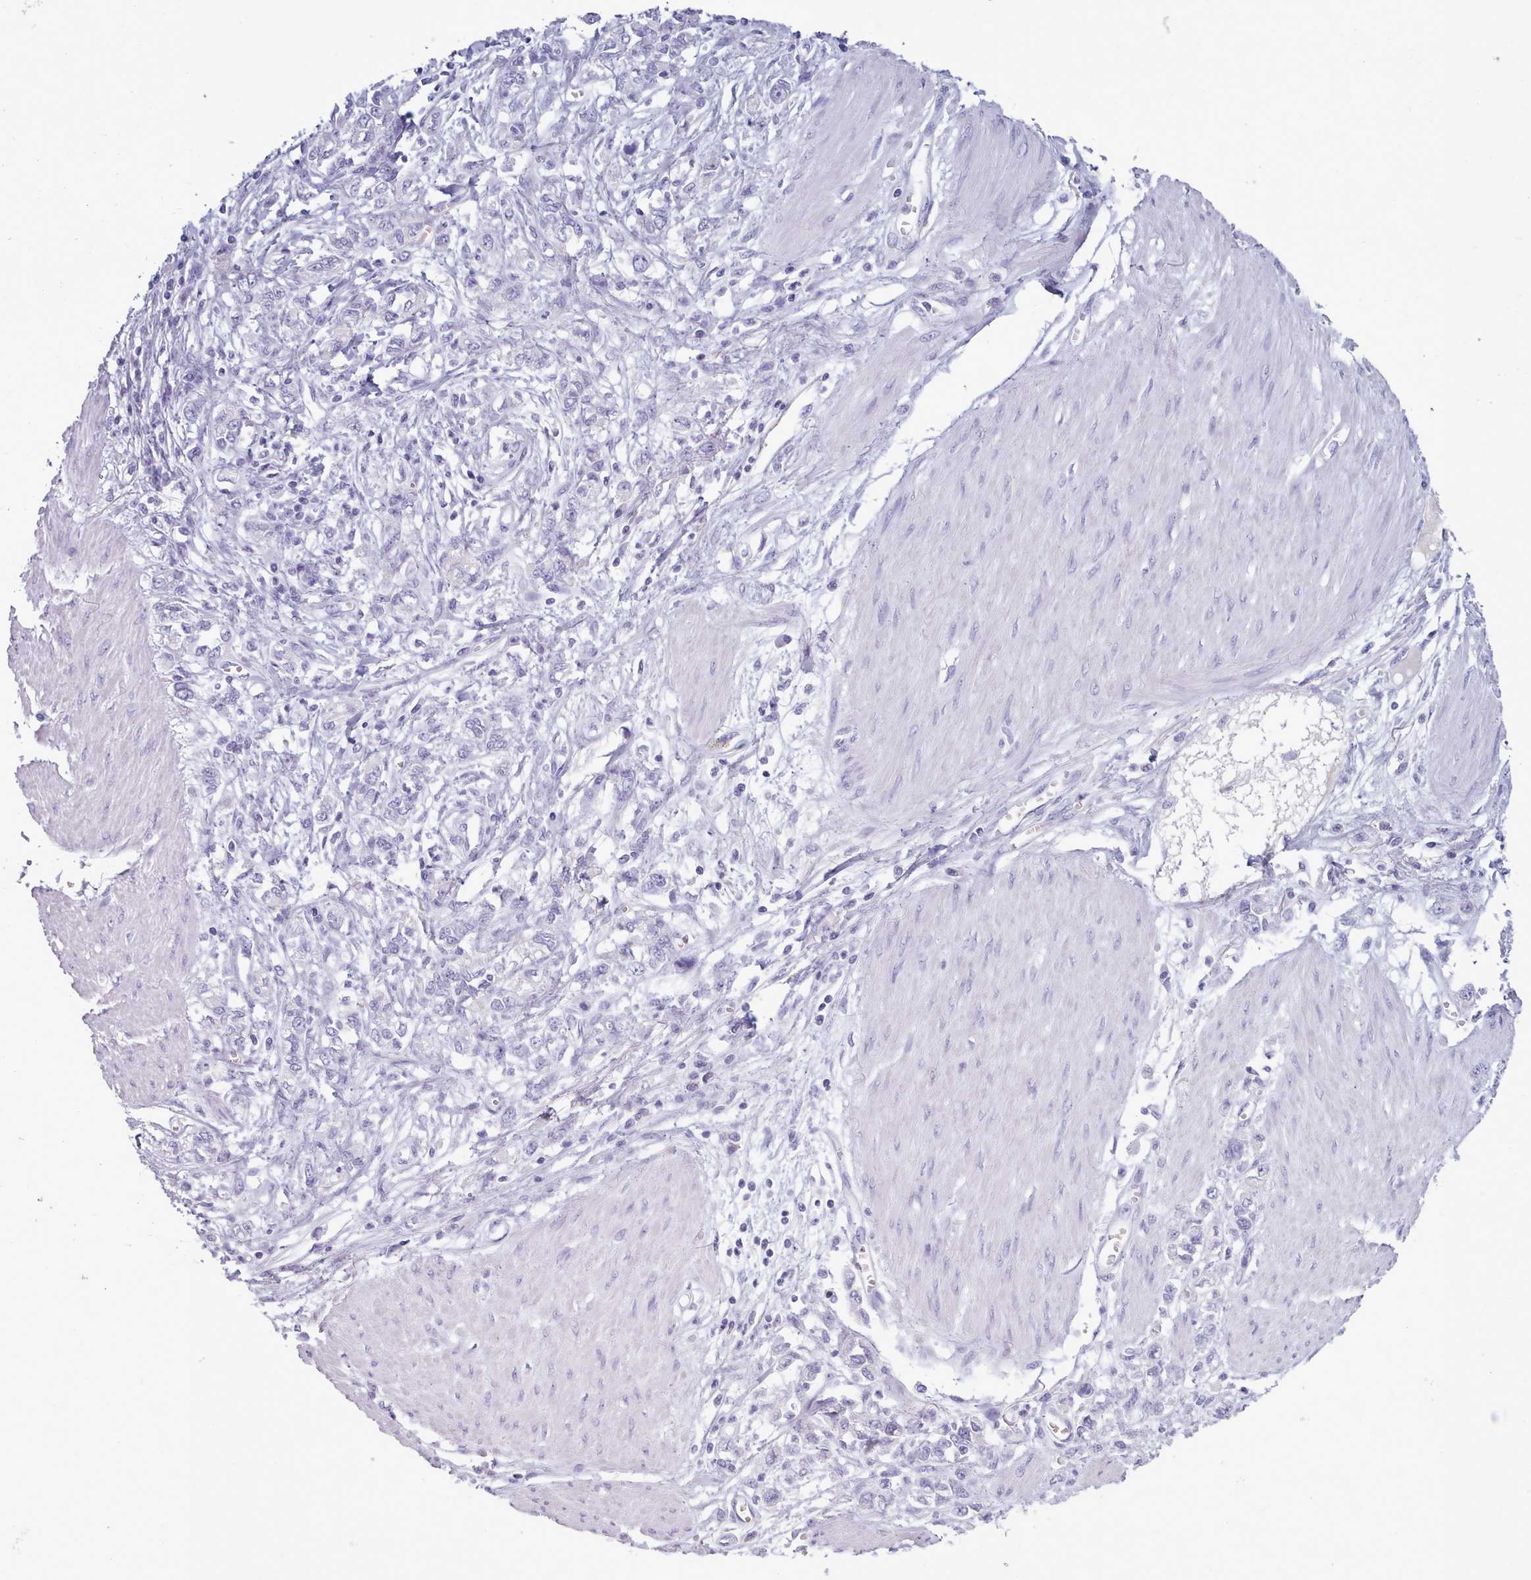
{"staining": {"intensity": "negative", "quantity": "none", "location": "none"}, "tissue": "stomach cancer", "cell_type": "Tumor cells", "image_type": "cancer", "snomed": [{"axis": "morphology", "description": "Adenocarcinoma, NOS"}, {"axis": "topography", "description": "Stomach"}], "caption": "IHC of human stomach cancer (adenocarcinoma) shows no positivity in tumor cells.", "gene": "ZNF43", "patient": {"sex": "female", "age": 76}}